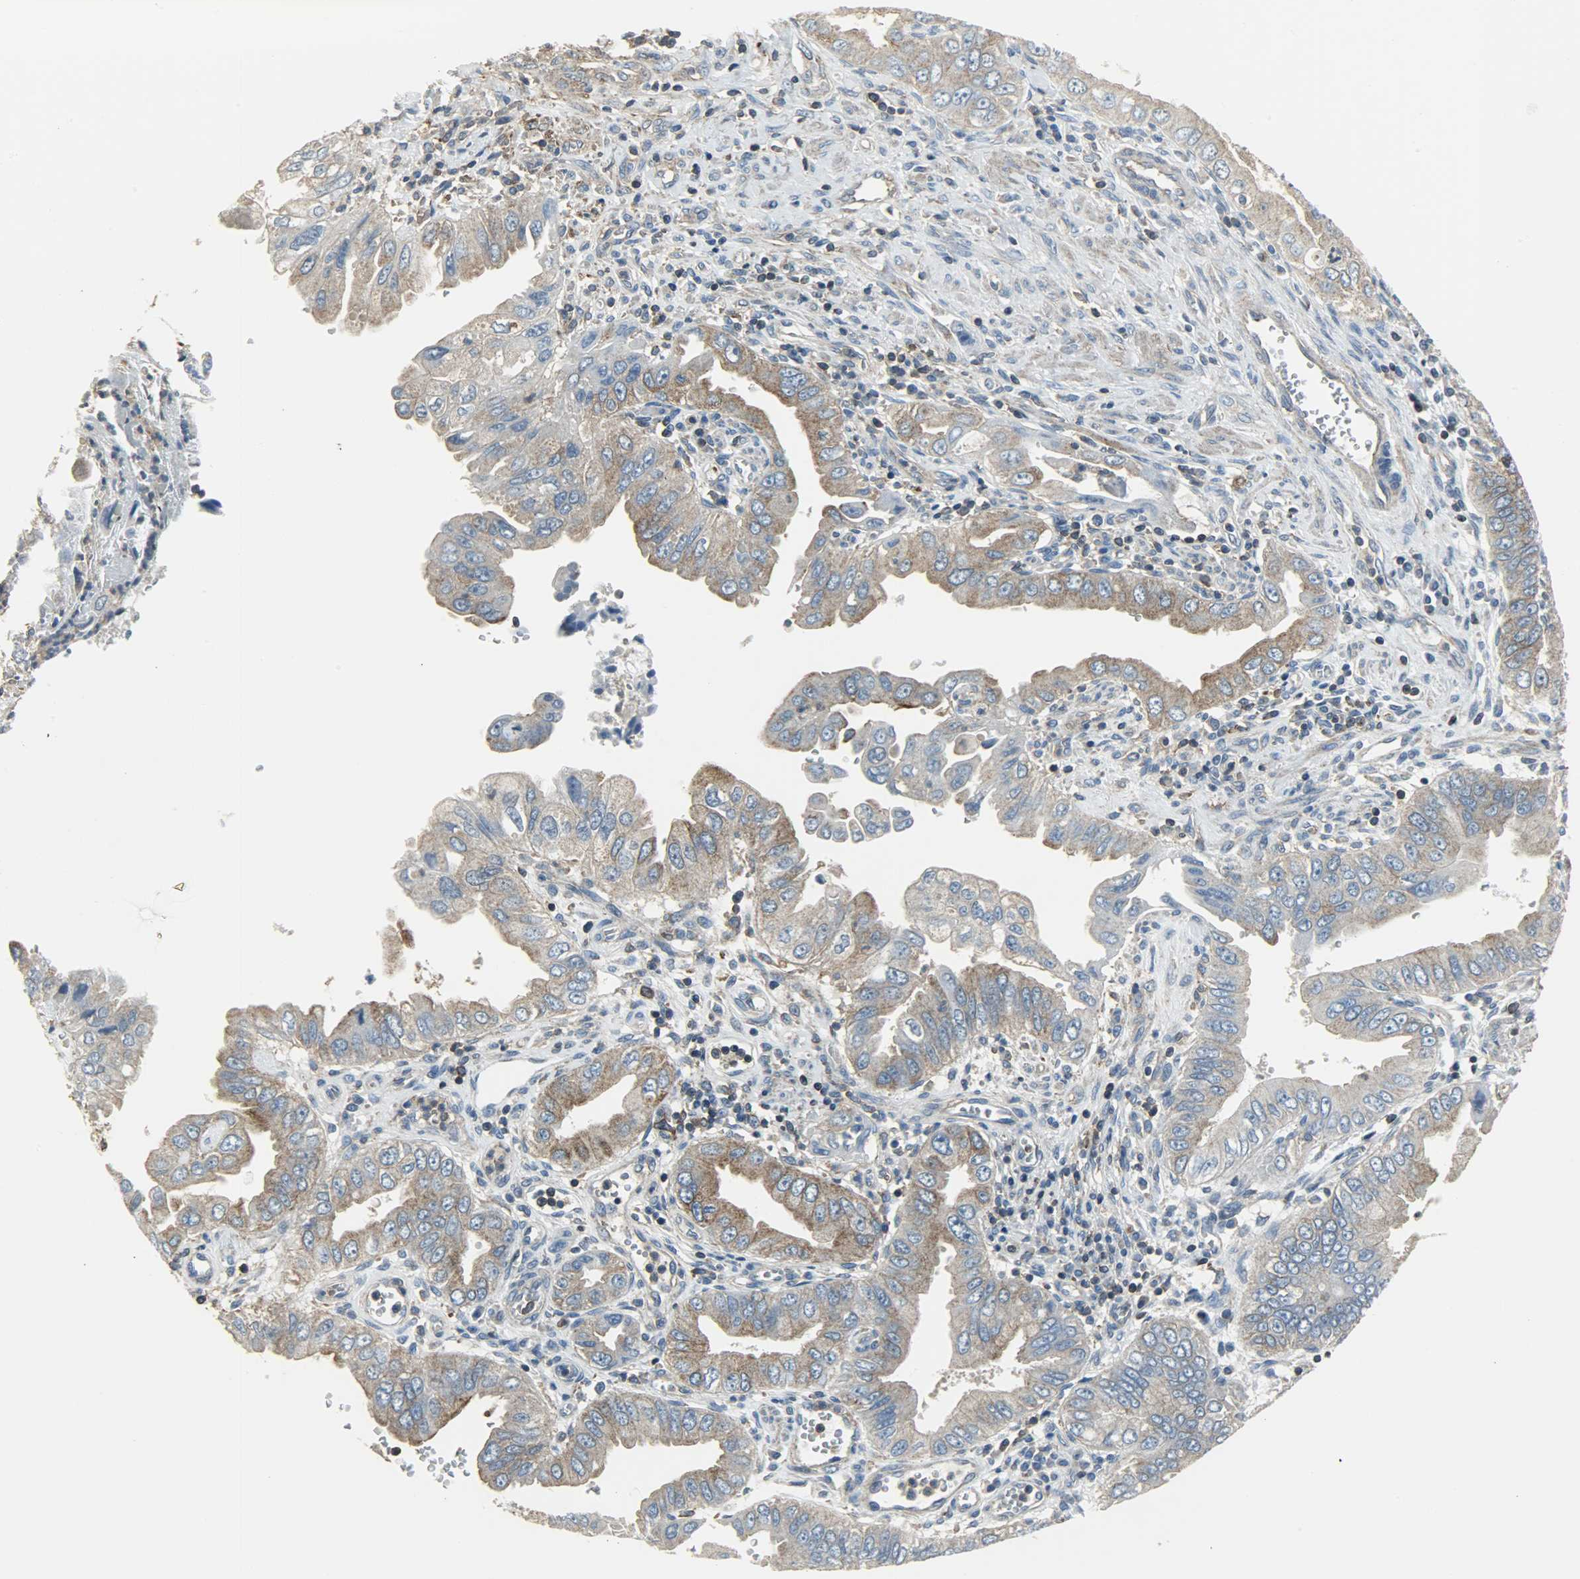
{"staining": {"intensity": "moderate", "quantity": ">75%", "location": "cytoplasmic/membranous"}, "tissue": "pancreatic cancer", "cell_type": "Tumor cells", "image_type": "cancer", "snomed": [{"axis": "morphology", "description": "Normal tissue, NOS"}, {"axis": "topography", "description": "Lymph node"}], "caption": "Immunohistochemical staining of human pancreatic cancer displays medium levels of moderate cytoplasmic/membranous staining in approximately >75% of tumor cells.", "gene": "DNAJA4", "patient": {"sex": "male", "age": 50}}